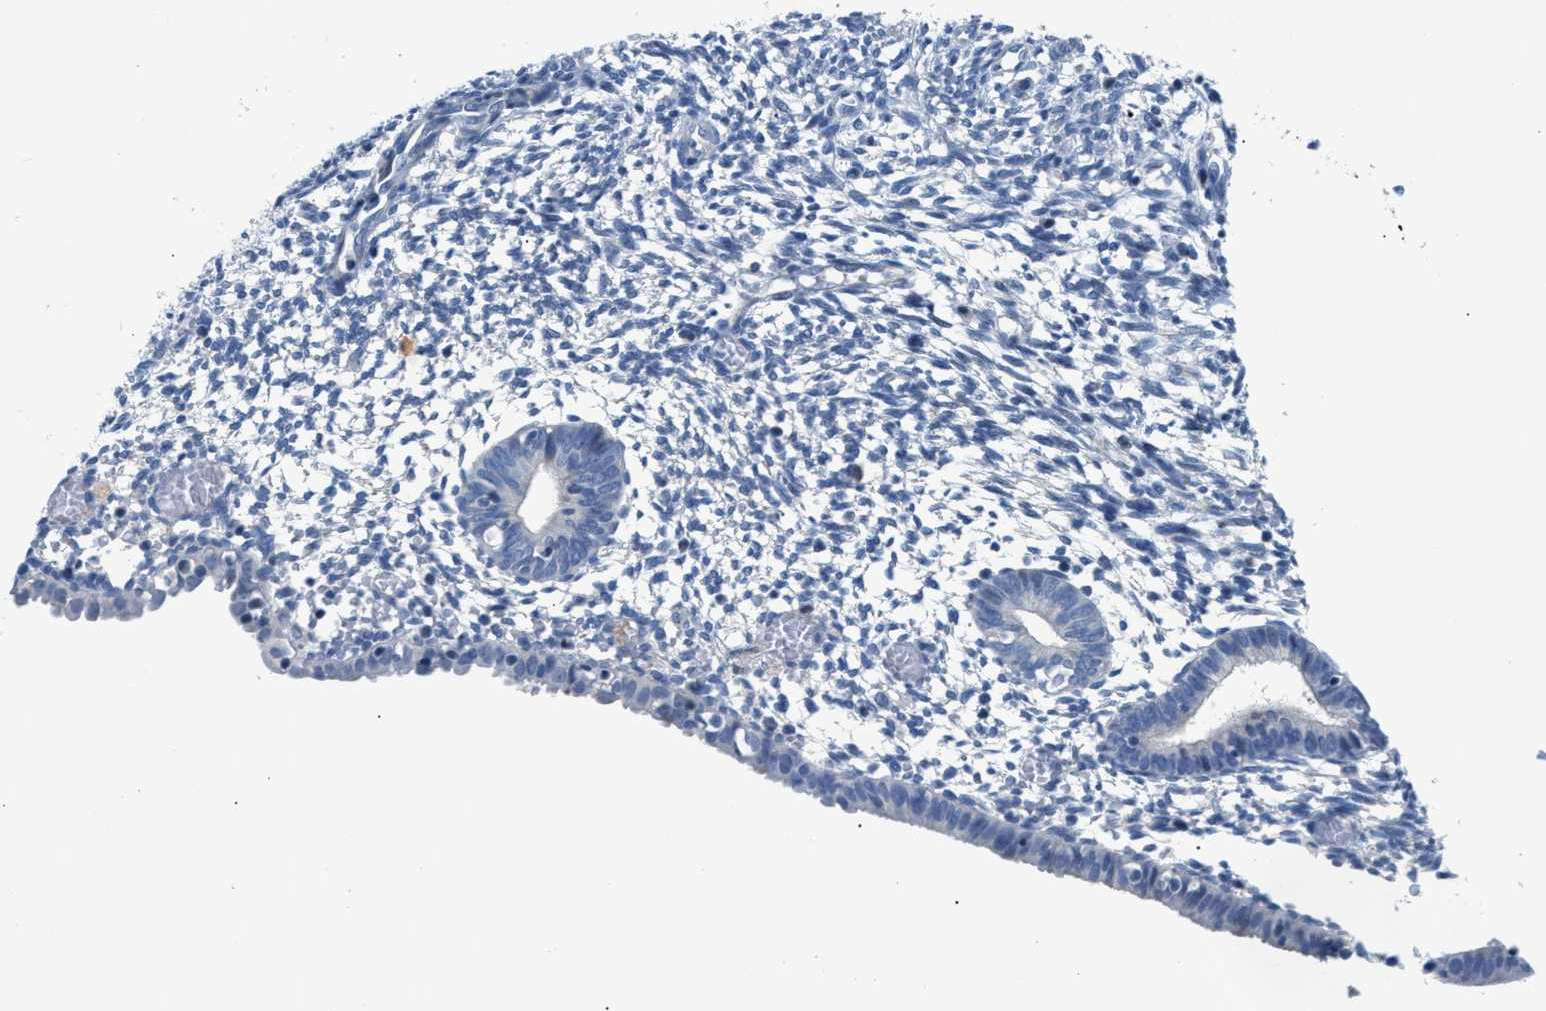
{"staining": {"intensity": "negative", "quantity": "none", "location": "none"}, "tissue": "endometrium", "cell_type": "Cells in endometrial stroma", "image_type": "normal", "snomed": [{"axis": "morphology", "description": "Normal tissue, NOS"}, {"axis": "morphology", "description": "Atrophy, NOS"}, {"axis": "topography", "description": "Uterus"}, {"axis": "topography", "description": "Endometrium"}], "caption": "The immunohistochemistry histopathology image has no significant positivity in cells in endometrial stroma of endometrium. (Brightfield microscopy of DAB immunohistochemistry (IHC) at high magnification).", "gene": "FDCSP", "patient": {"sex": "female", "age": 68}}